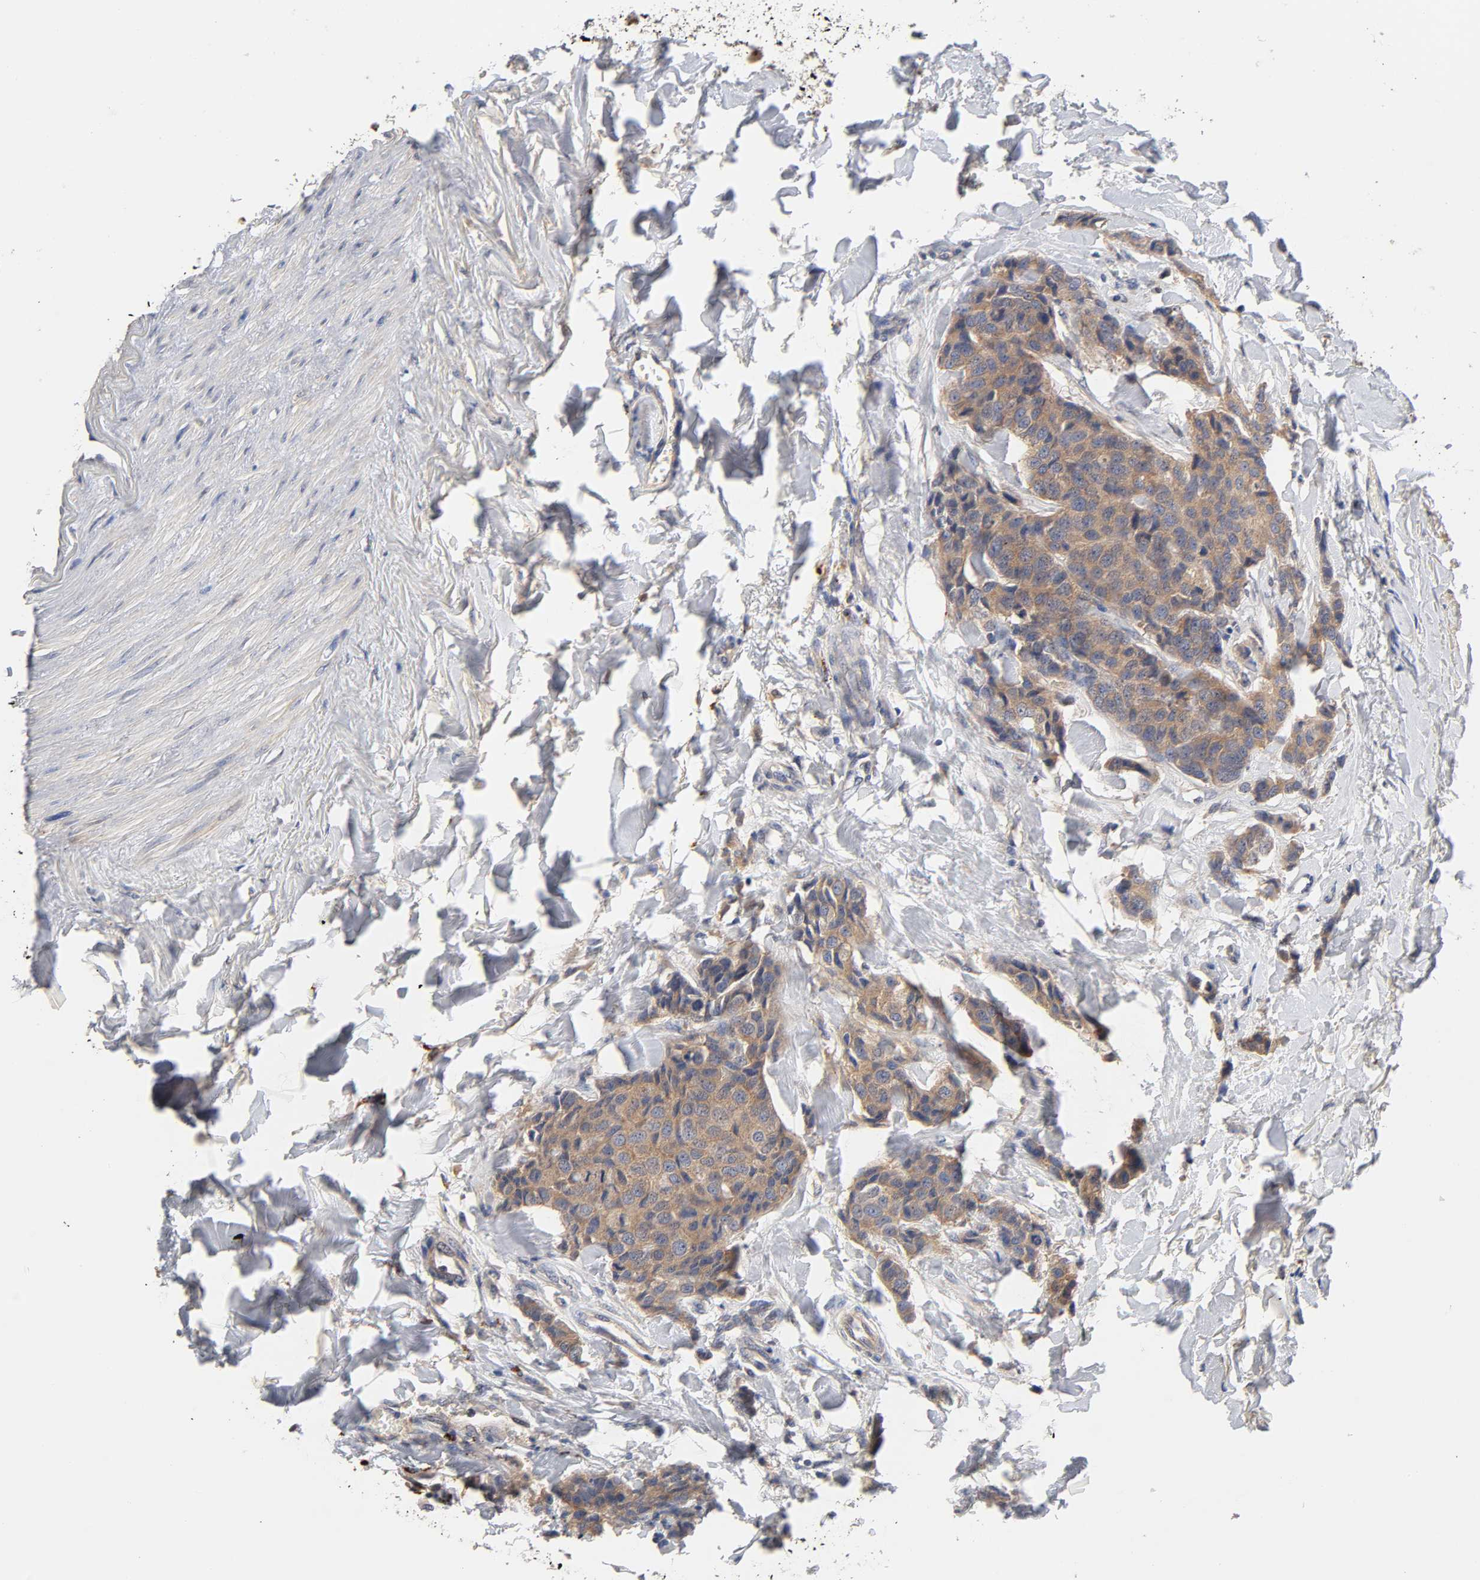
{"staining": {"intensity": "moderate", "quantity": ">75%", "location": "cytoplasmic/membranous"}, "tissue": "breast cancer", "cell_type": "Tumor cells", "image_type": "cancer", "snomed": [{"axis": "morphology", "description": "Duct carcinoma"}, {"axis": "topography", "description": "Breast"}], "caption": "High-power microscopy captured an IHC photomicrograph of breast cancer (invasive ductal carcinoma), revealing moderate cytoplasmic/membranous positivity in about >75% of tumor cells.", "gene": "C17orf75", "patient": {"sex": "female", "age": 80}}